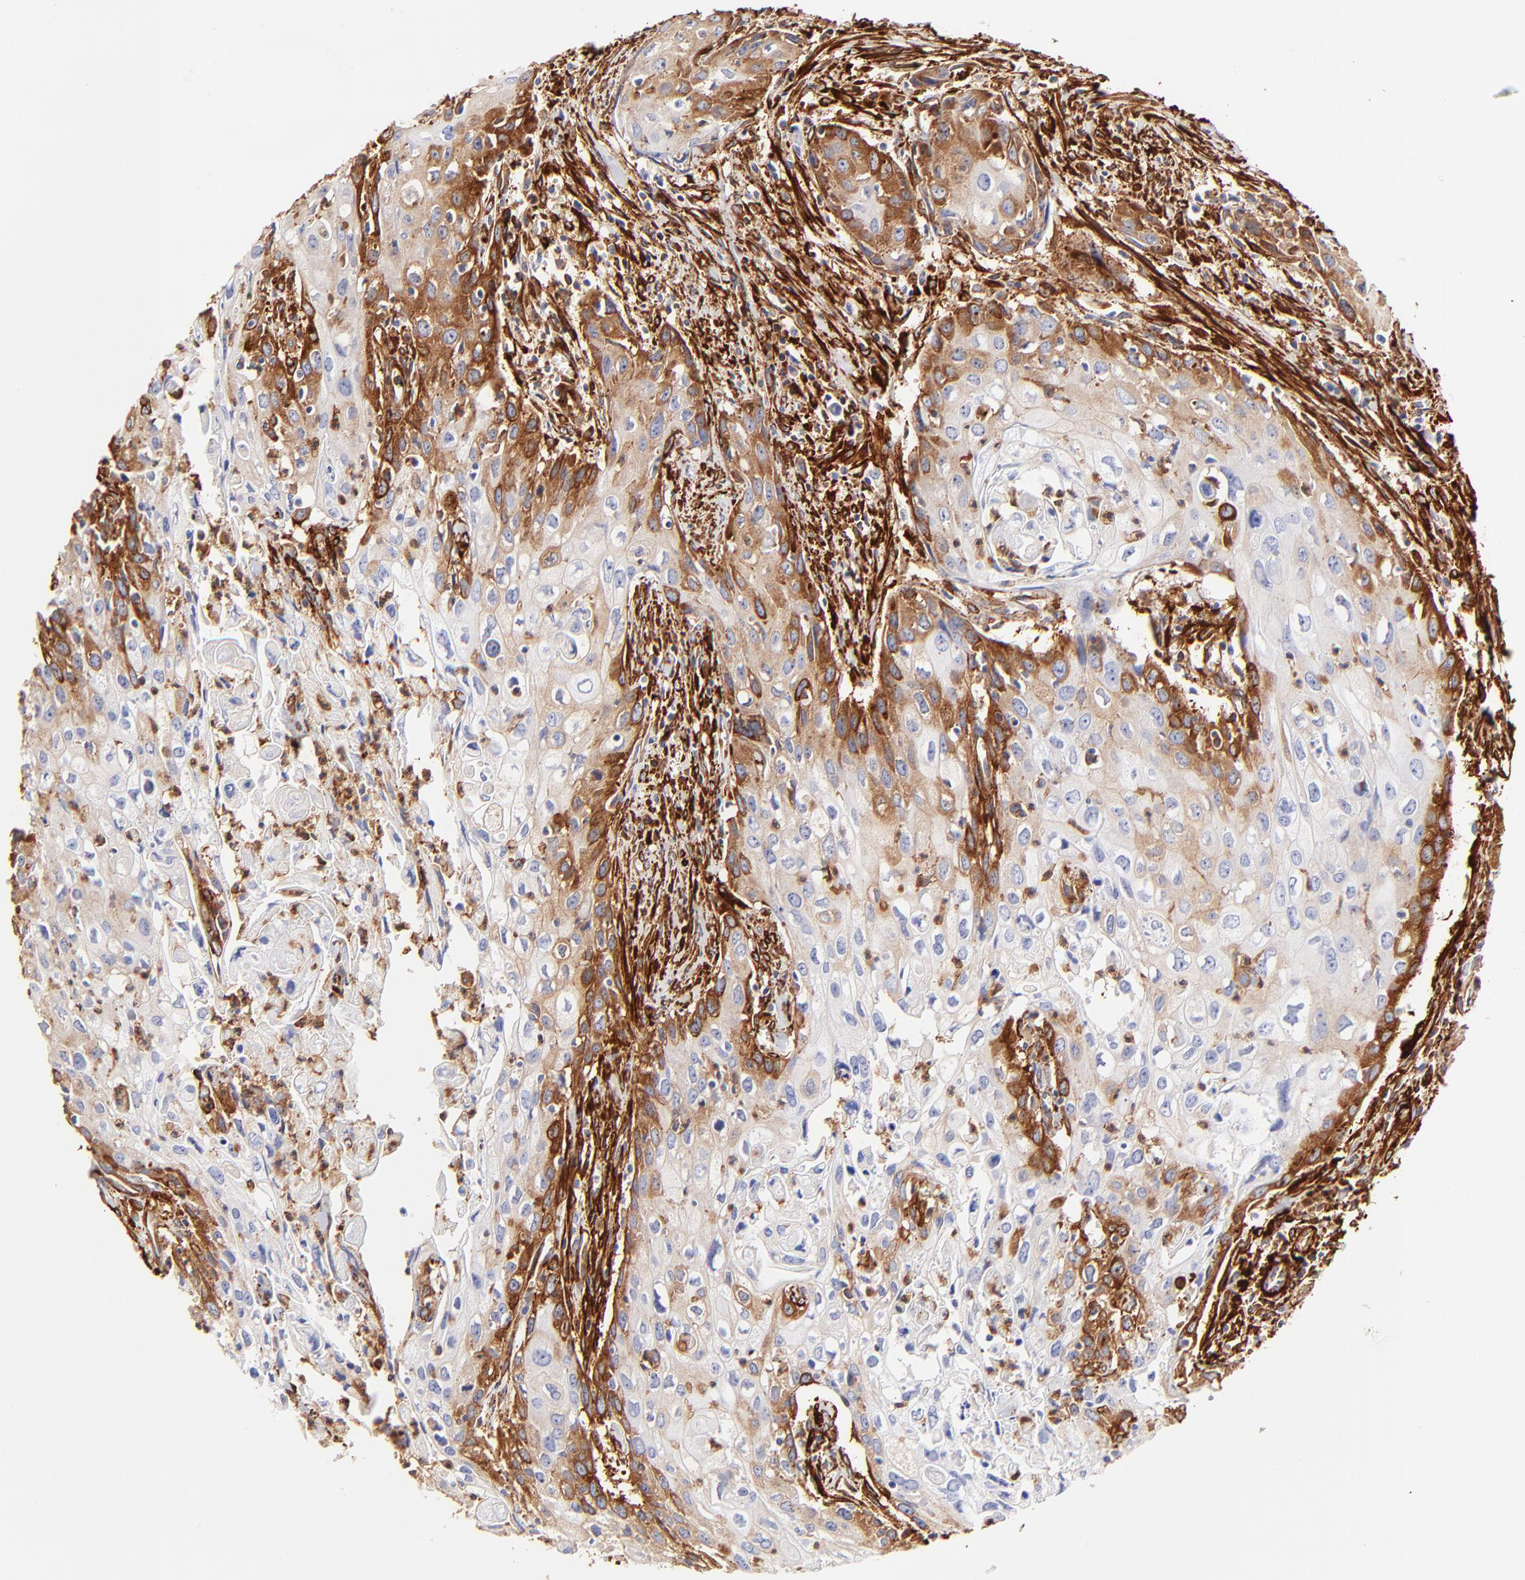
{"staining": {"intensity": "moderate", "quantity": "25%-75%", "location": "cytoplasmic/membranous"}, "tissue": "urothelial cancer", "cell_type": "Tumor cells", "image_type": "cancer", "snomed": [{"axis": "morphology", "description": "Urothelial carcinoma, High grade"}, {"axis": "topography", "description": "Urinary bladder"}], "caption": "Immunohistochemistry photomicrograph of neoplastic tissue: human high-grade urothelial carcinoma stained using IHC reveals medium levels of moderate protein expression localized specifically in the cytoplasmic/membranous of tumor cells, appearing as a cytoplasmic/membranous brown color.", "gene": "FLNA", "patient": {"sex": "male", "age": 54}}